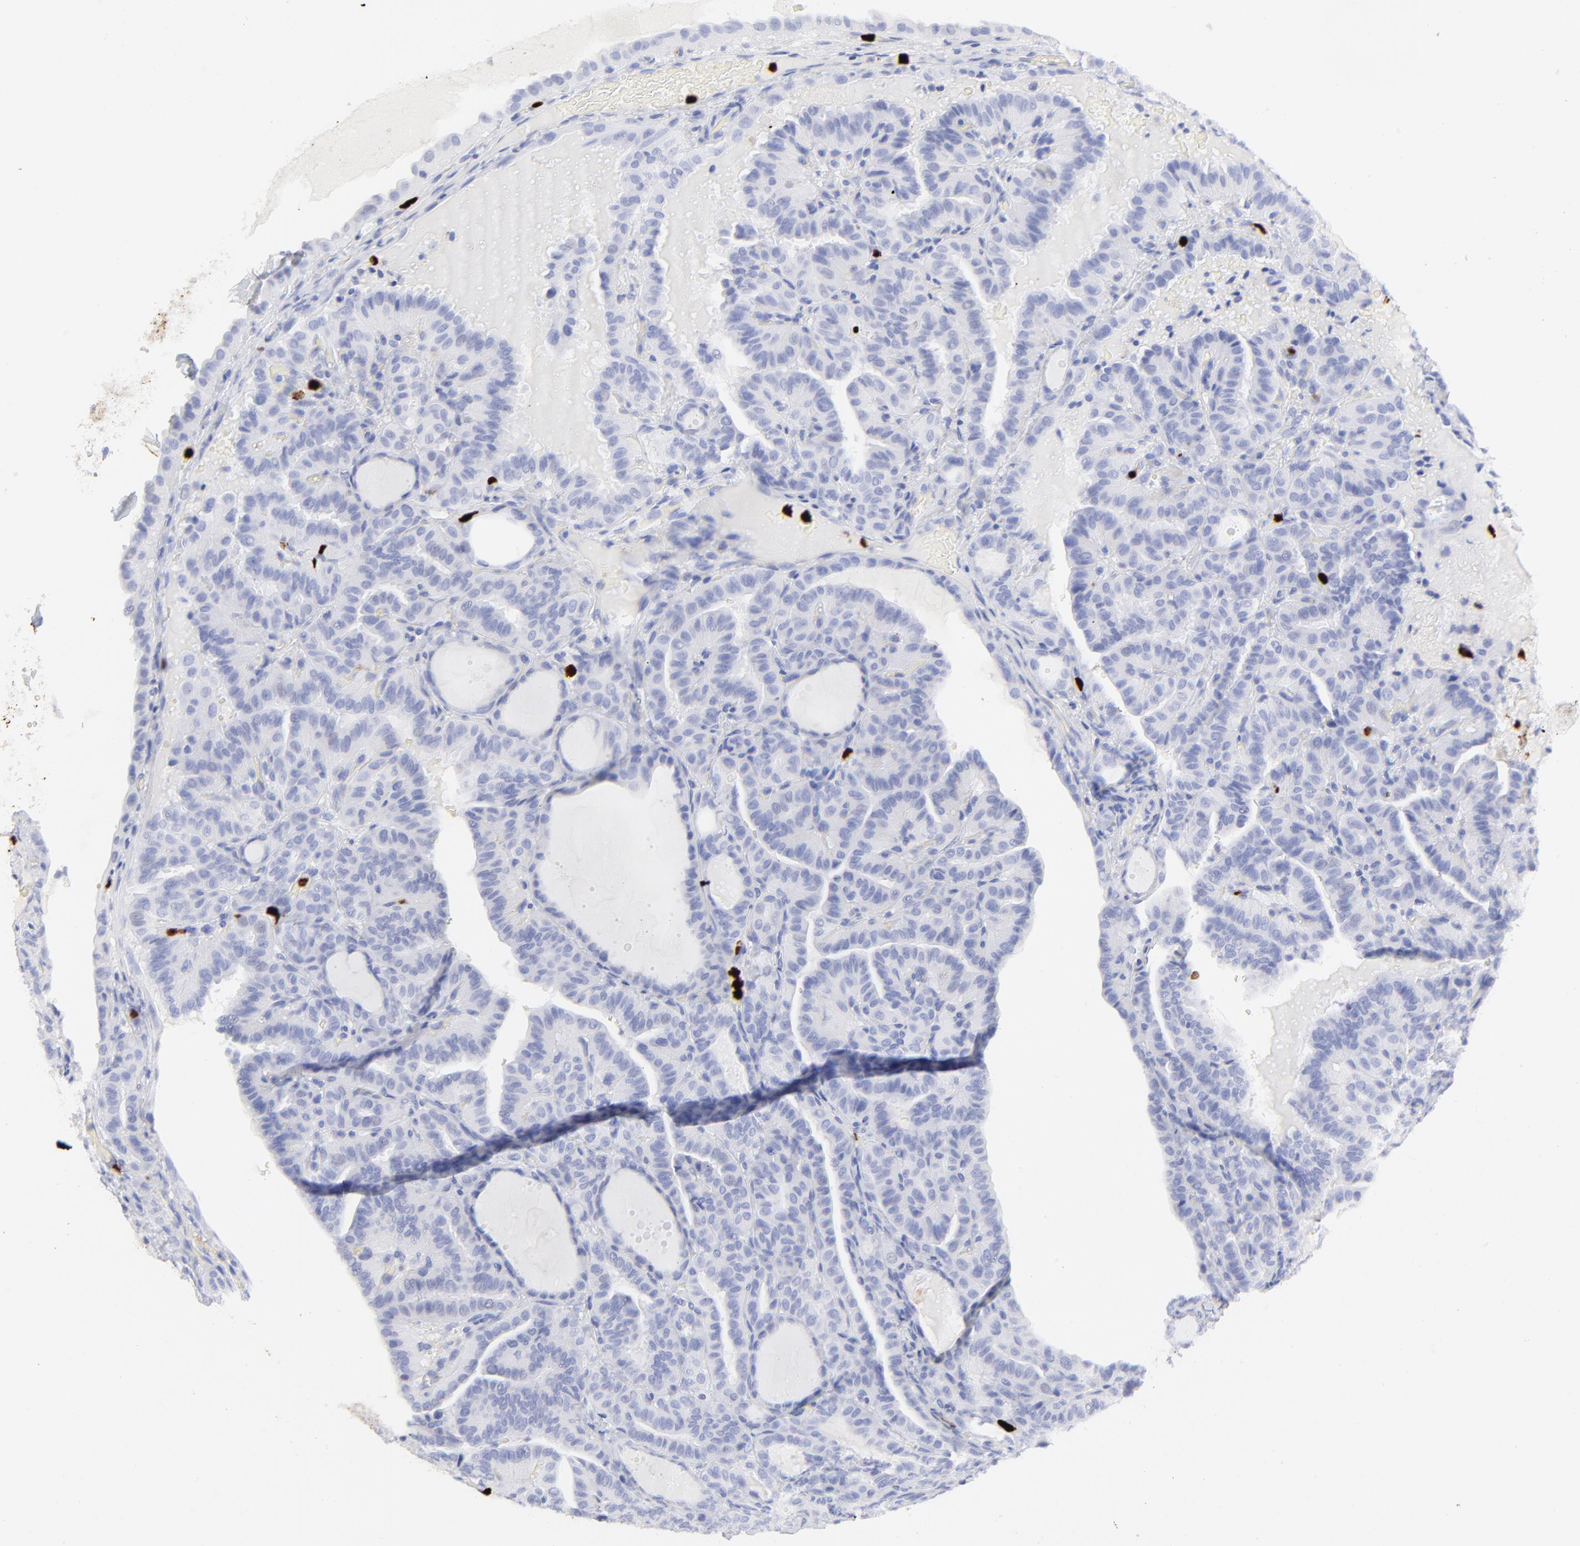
{"staining": {"intensity": "negative", "quantity": "none", "location": "none"}, "tissue": "thyroid cancer", "cell_type": "Tumor cells", "image_type": "cancer", "snomed": [{"axis": "morphology", "description": "Papillary adenocarcinoma, NOS"}, {"axis": "topography", "description": "Thyroid gland"}], "caption": "There is no significant expression in tumor cells of papillary adenocarcinoma (thyroid).", "gene": "S100A12", "patient": {"sex": "male", "age": 77}}